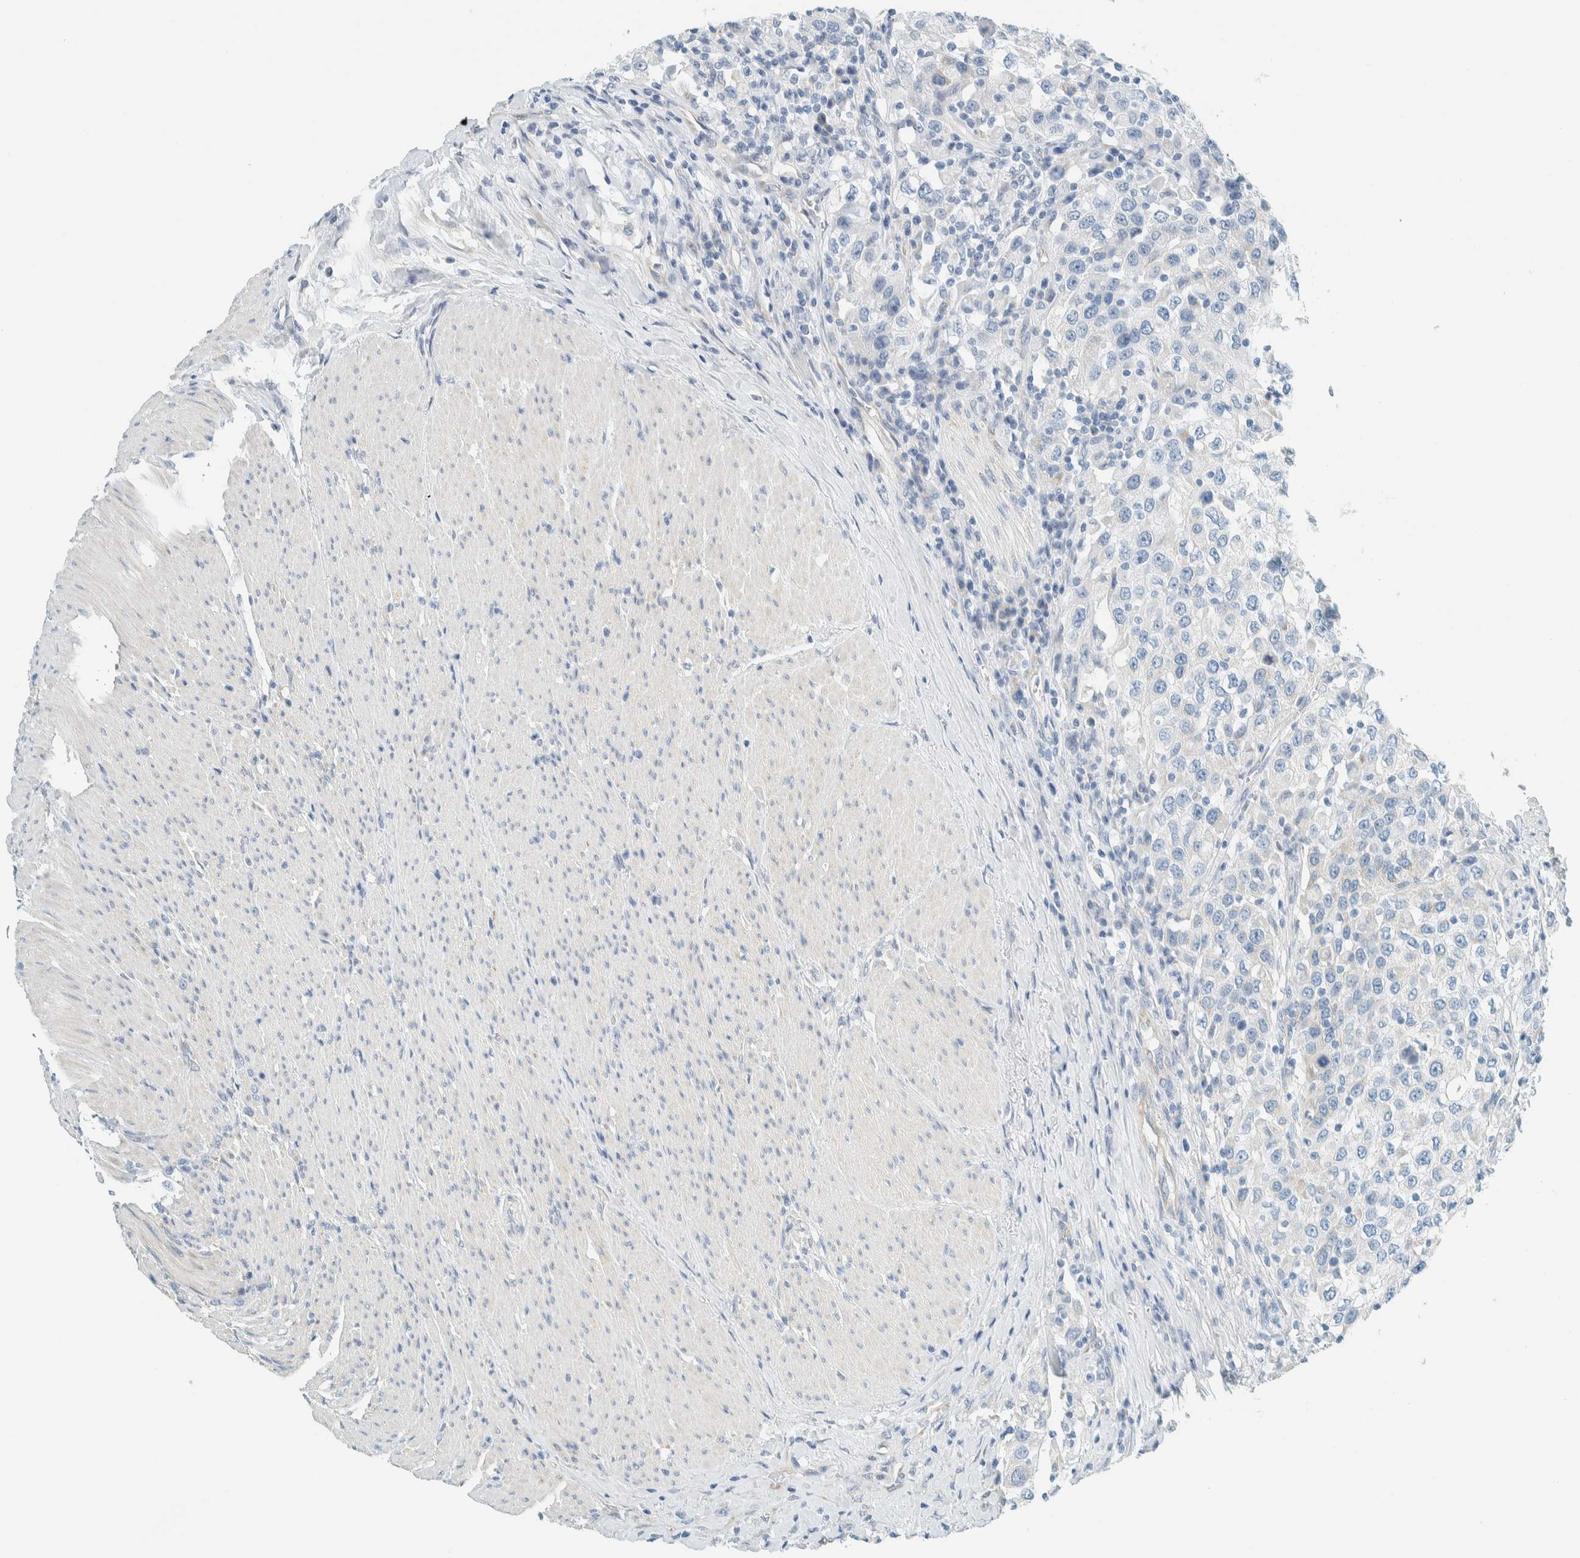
{"staining": {"intensity": "negative", "quantity": "none", "location": "none"}, "tissue": "urothelial cancer", "cell_type": "Tumor cells", "image_type": "cancer", "snomed": [{"axis": "morphology", "description": "Urothelial carcinoma, High grade"}, {"axis": "topography", "description": "Urinary bladder"}], "caption": "High power microscopy histopathology image of an immunohistochemistry histopathology image of high-grade urothelial carcinoma, revealing no significant staining in tumor cells. (Brightfield microscopy of DAB immunohistochemistry at high magnification).", "gene": "ALDH7A1", "patient": {"sex": "female", "age": 80}}